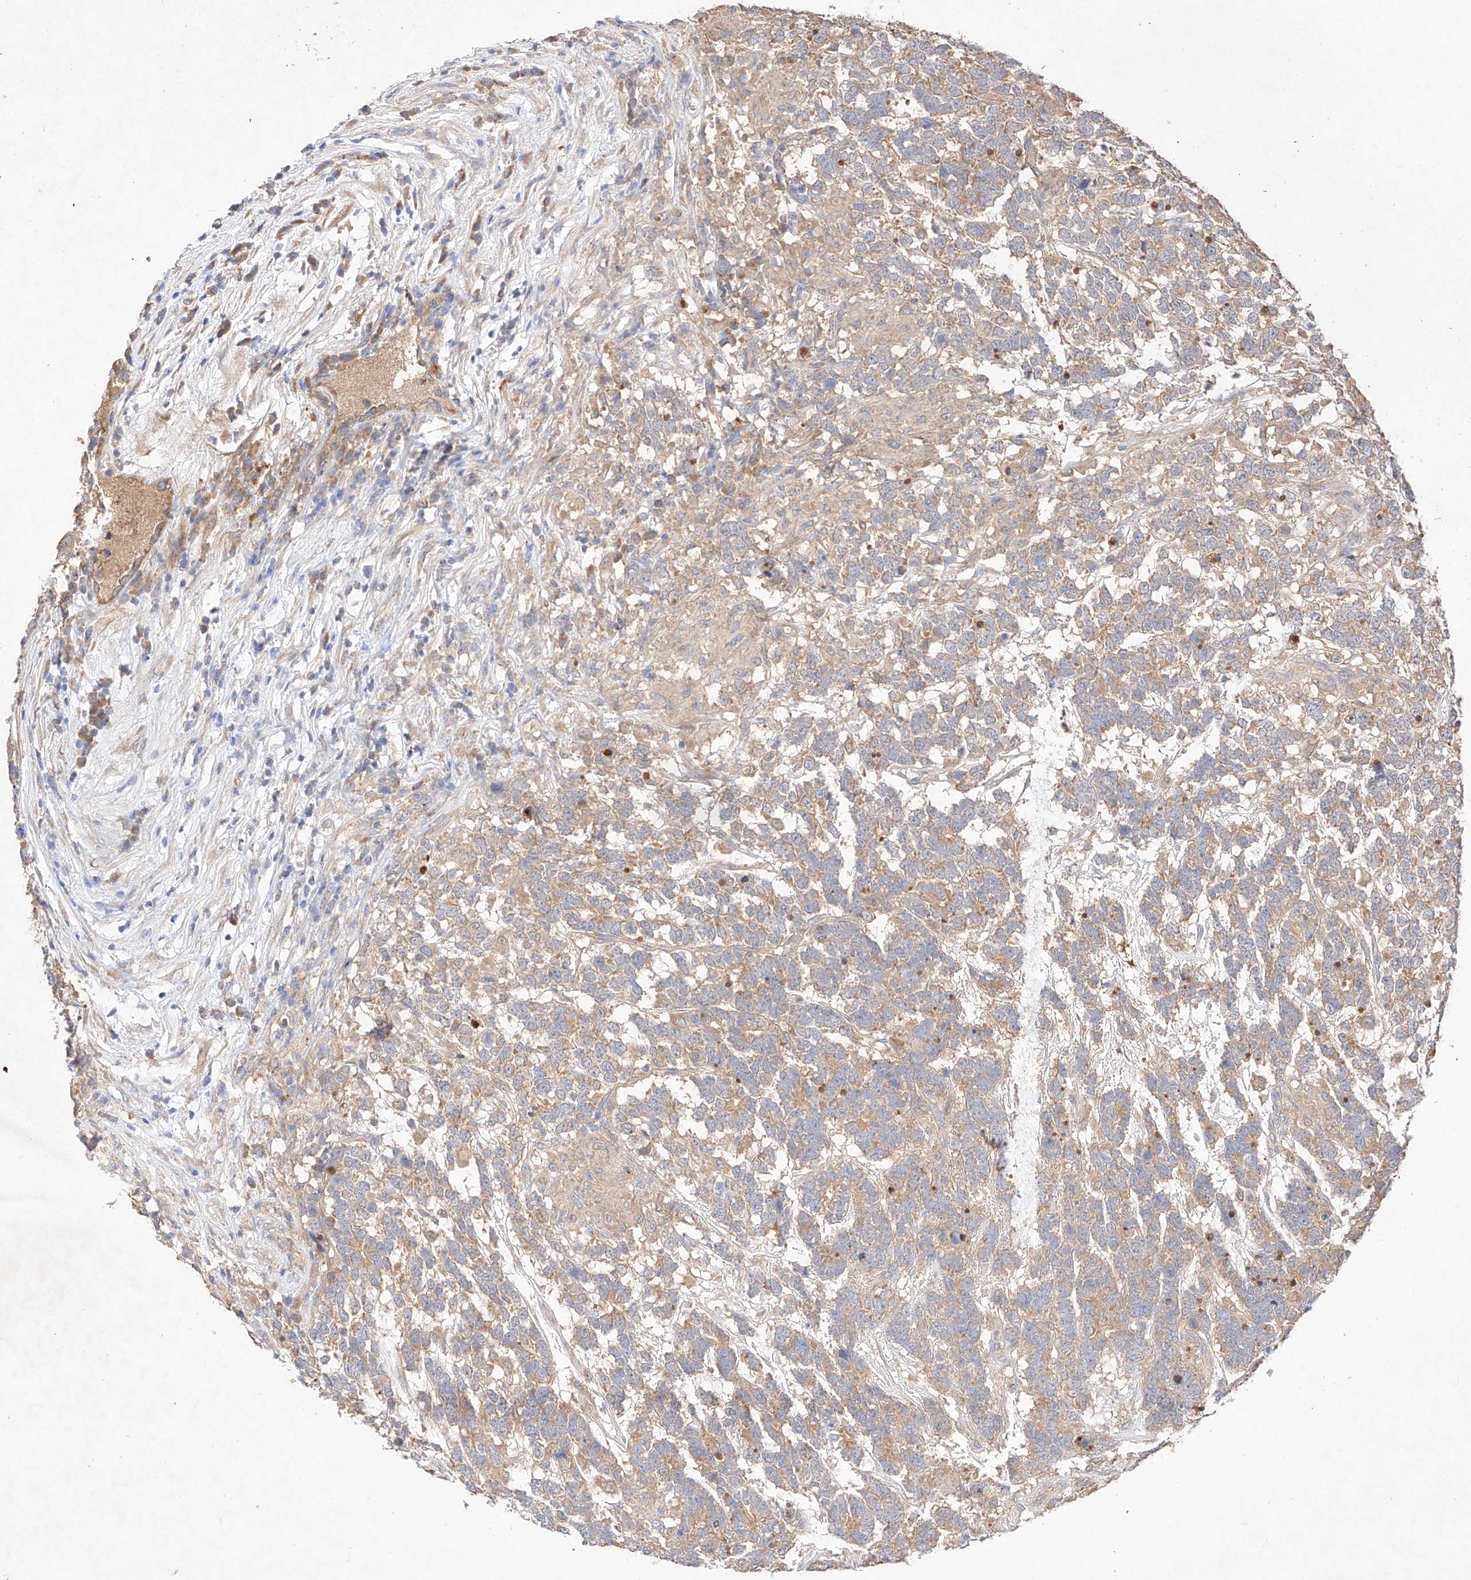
{"staining": {"intensity": "moderate", "quantity": ">75%", "location": "cytoplasmic/membranous"}, "tissue": "testis cancer", "cell_type": "Tumor cells", "image_type": "cancer", "snomed": [{"axis": "morphology", "description": "Carcinoma, Embryonal, NOS"}, {"axis": "topography", "description": "Testis"}], "caption": "Testis cancer was stained to show a protein in brown. There is medium levels of moderate cytoplasmic/membranous positivity in about >75% of tumor cells.", "gene": "C6orf62", "patient": {"sex": "male", "age": 26}}